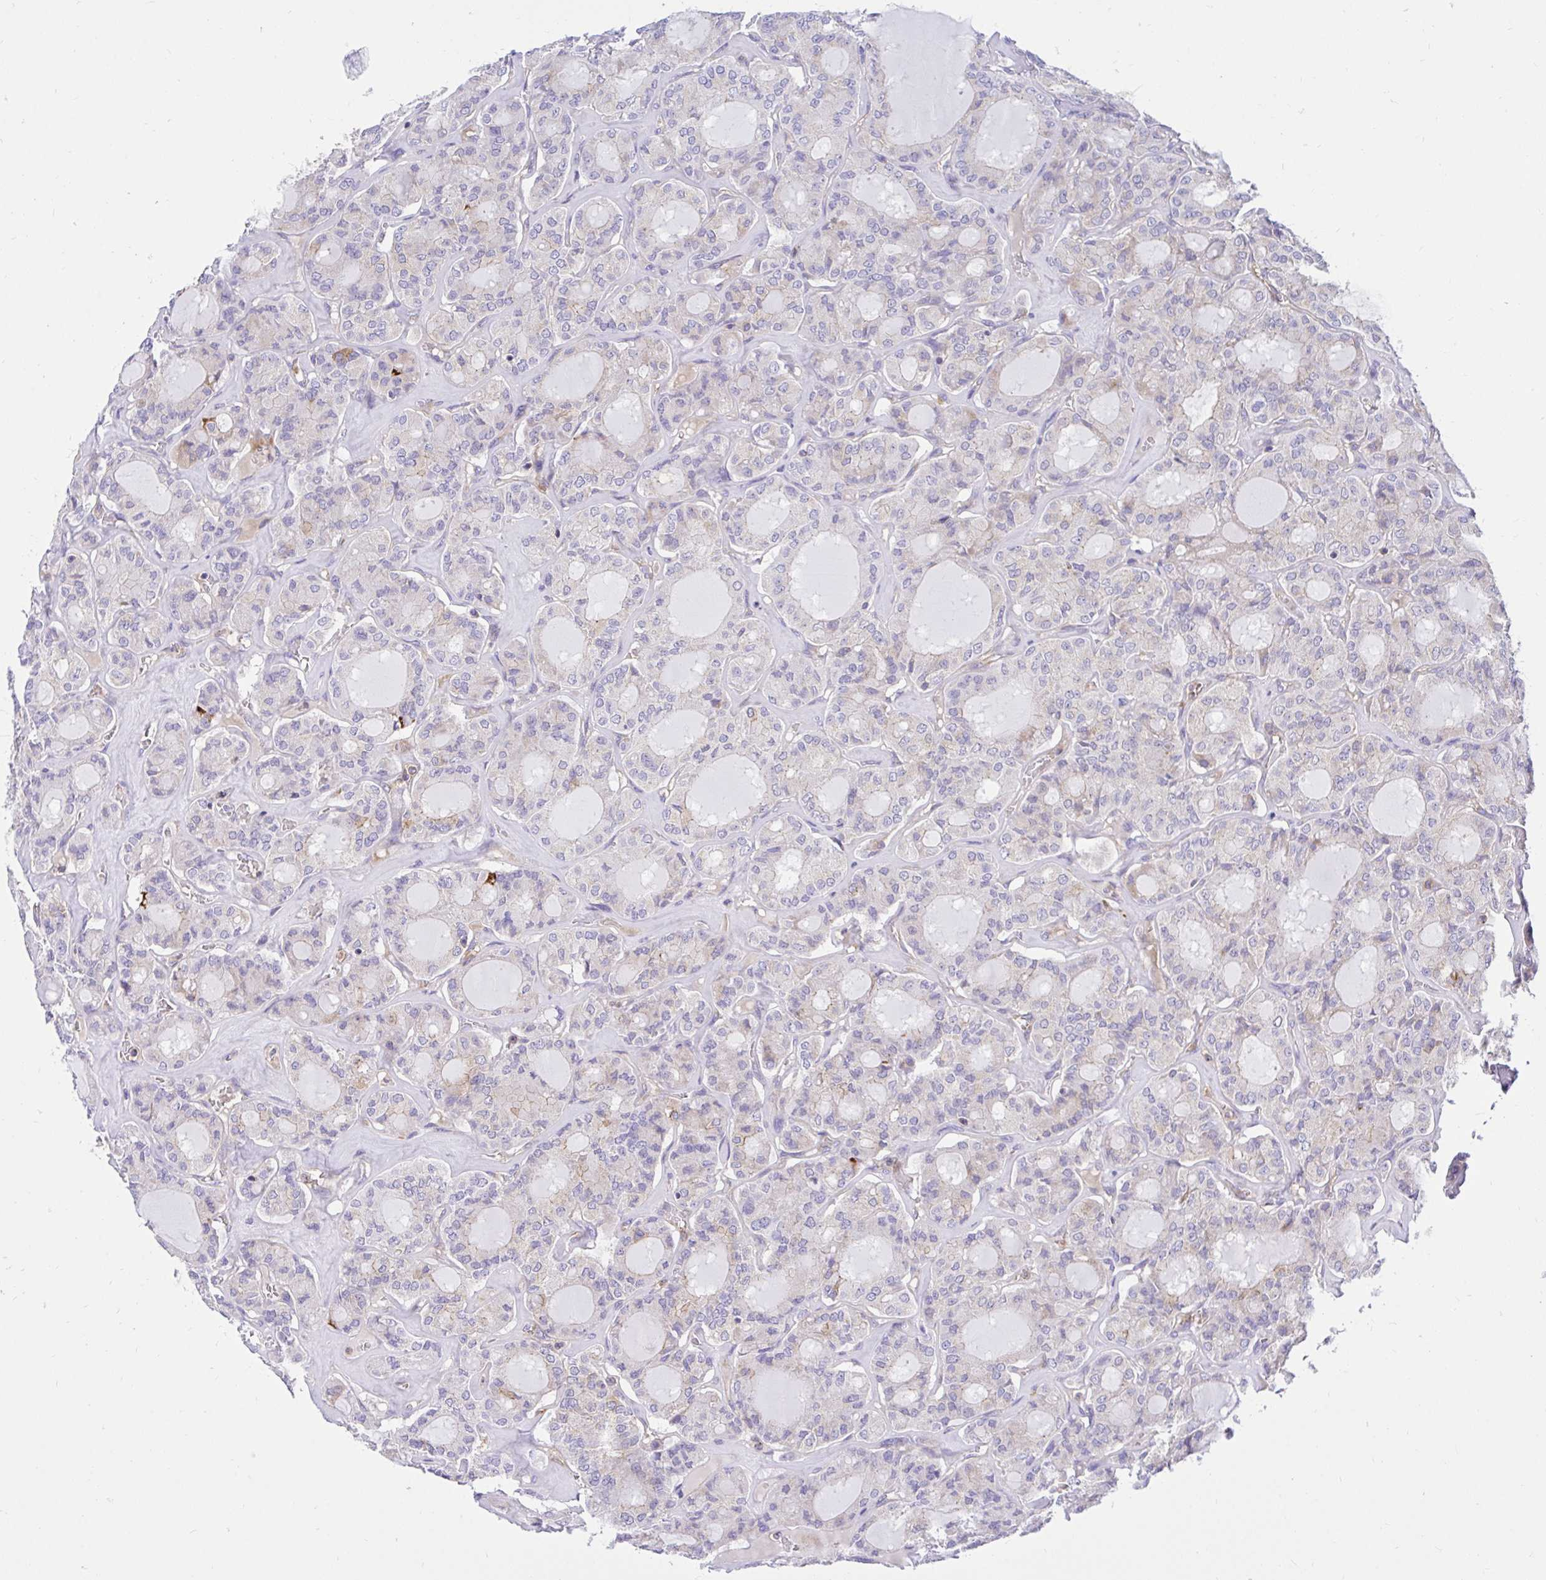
{"staining": {"intensity": "negative", "quantity": "none", "location": "none"}, "tissue": "thyroid cancer", "cell_type": "Tumor cells", "image_type": "cancer", "snomed": [{"axis": "morphology", "description": "Papillary adenocarcinoma, NOS"}, {"axis": "topography", "description": "Thyroid gland"}], "caption": "Micrograph shows no protein staining in tumor cells of thyroid cancer (papillary adenocarcinoma) tissue.", "gene": "ABCB10", "patient": {"sex": "male", "age": 87}}